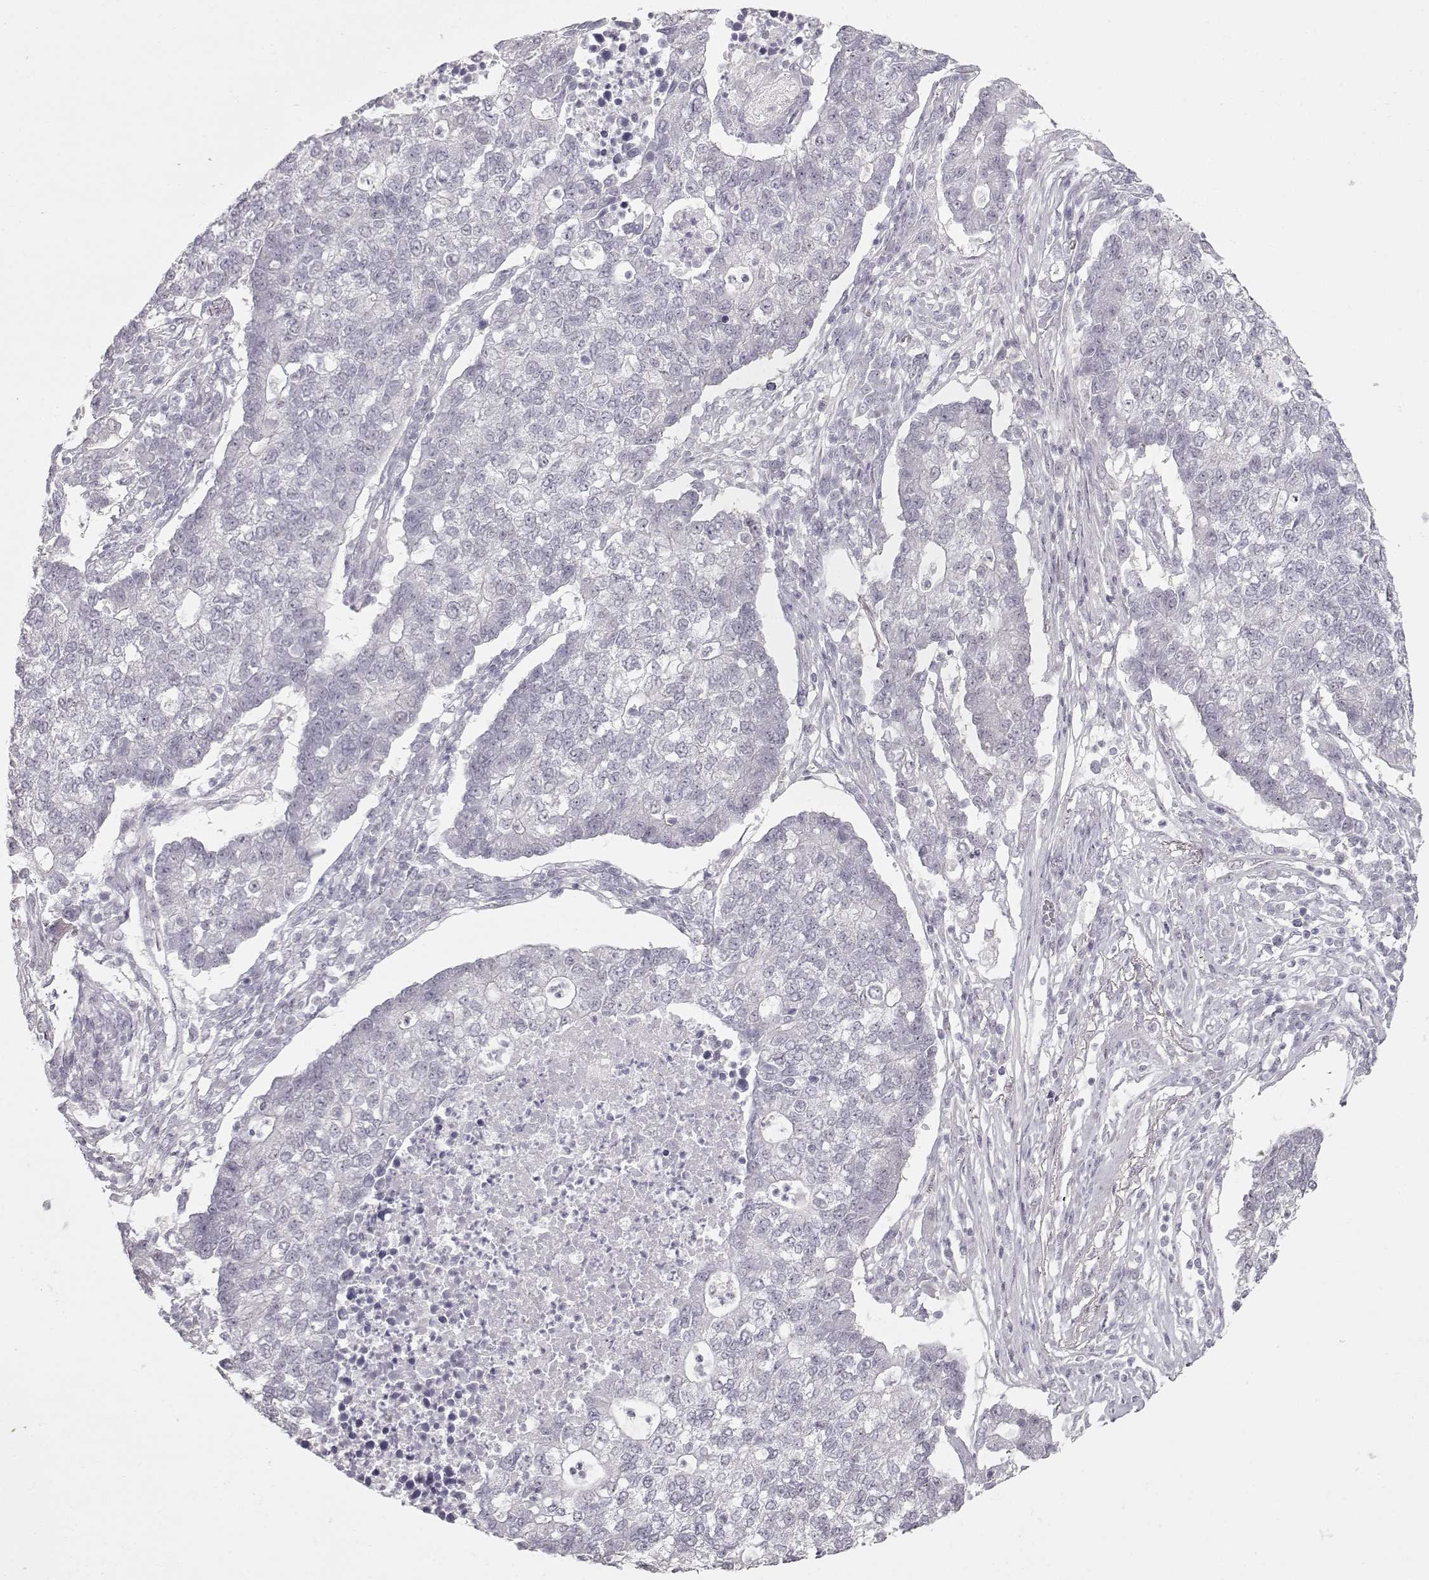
{"staining": {"intensity": "negative", "quantity": "none", "location": "none"}, "tissue": "lung cancer", "cell_type": "Tumor cells", "image_type": "cancer", "snomed": [{"axis": "morphology", "description": "Adenocarcinoma, NOS"}, {"axis": "topography", "description": "Lung"}], "caption": "Lung cancer stained for a protein using IHC demonstrates no expression tumor cells.", "gene": "FAM205A", "patient": {"sex": "male", "age": 57}}